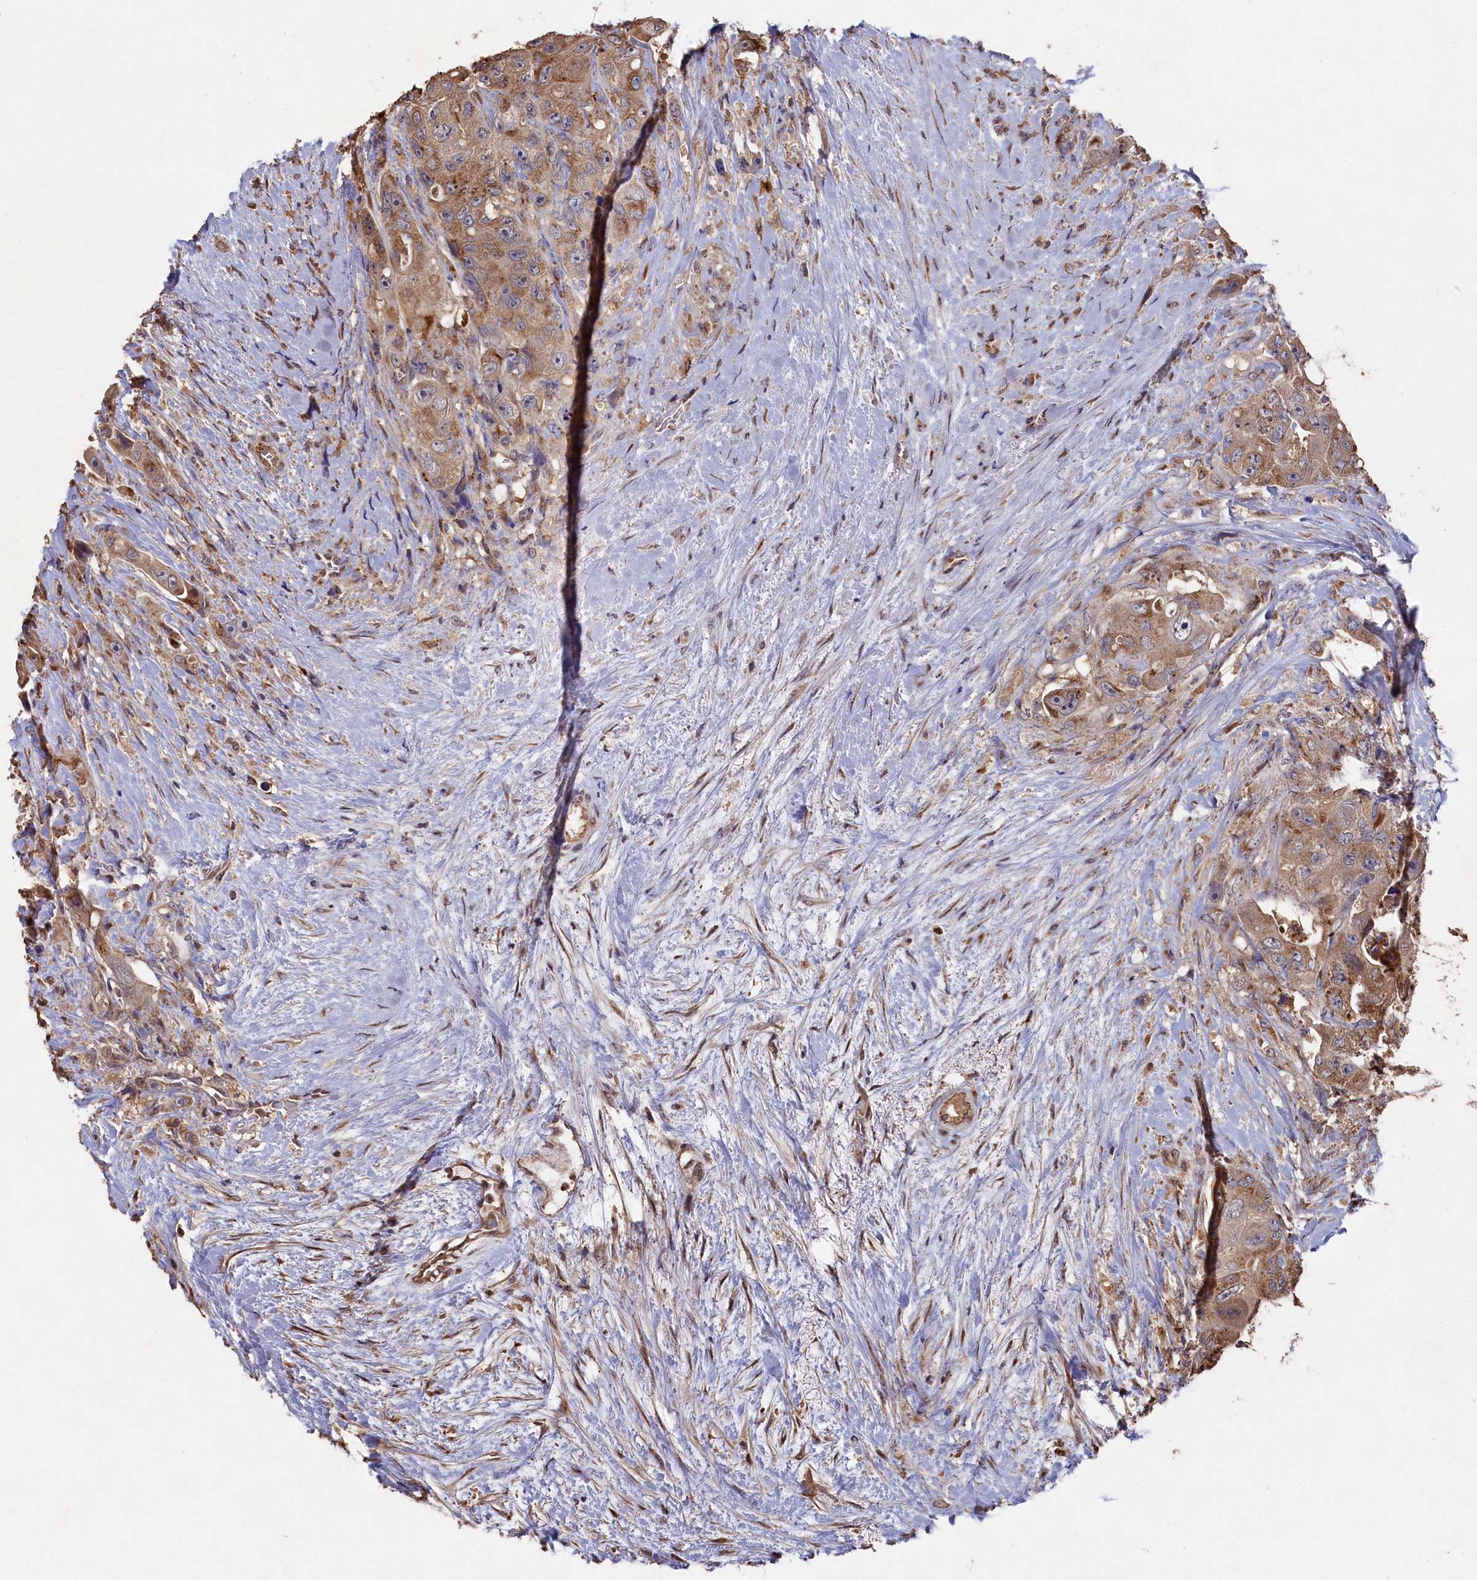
{"staining": {"intensity": "moderate", "quantity": ">75%", "location": "cytoplasmic/membranous"}, "tissue": "colorectal cancer", "cell_type": "Tumor cells", "image_type": "cancer", "snomed": [{"axis": "morphology", "description": "Adenocarcinoma, NOS"}, {"axis": "topography", "description": "Colon"}], "caption": "Colorectal cancer stained with DAB (3,3'-diaminobenzidine) immunohistochemistry shows medium levels of moderate cytoplasmic/membranous positivity in about >75% of tumor cells.", "gene": "NAA60", "patient": {"sex": "female", "age": 46}}